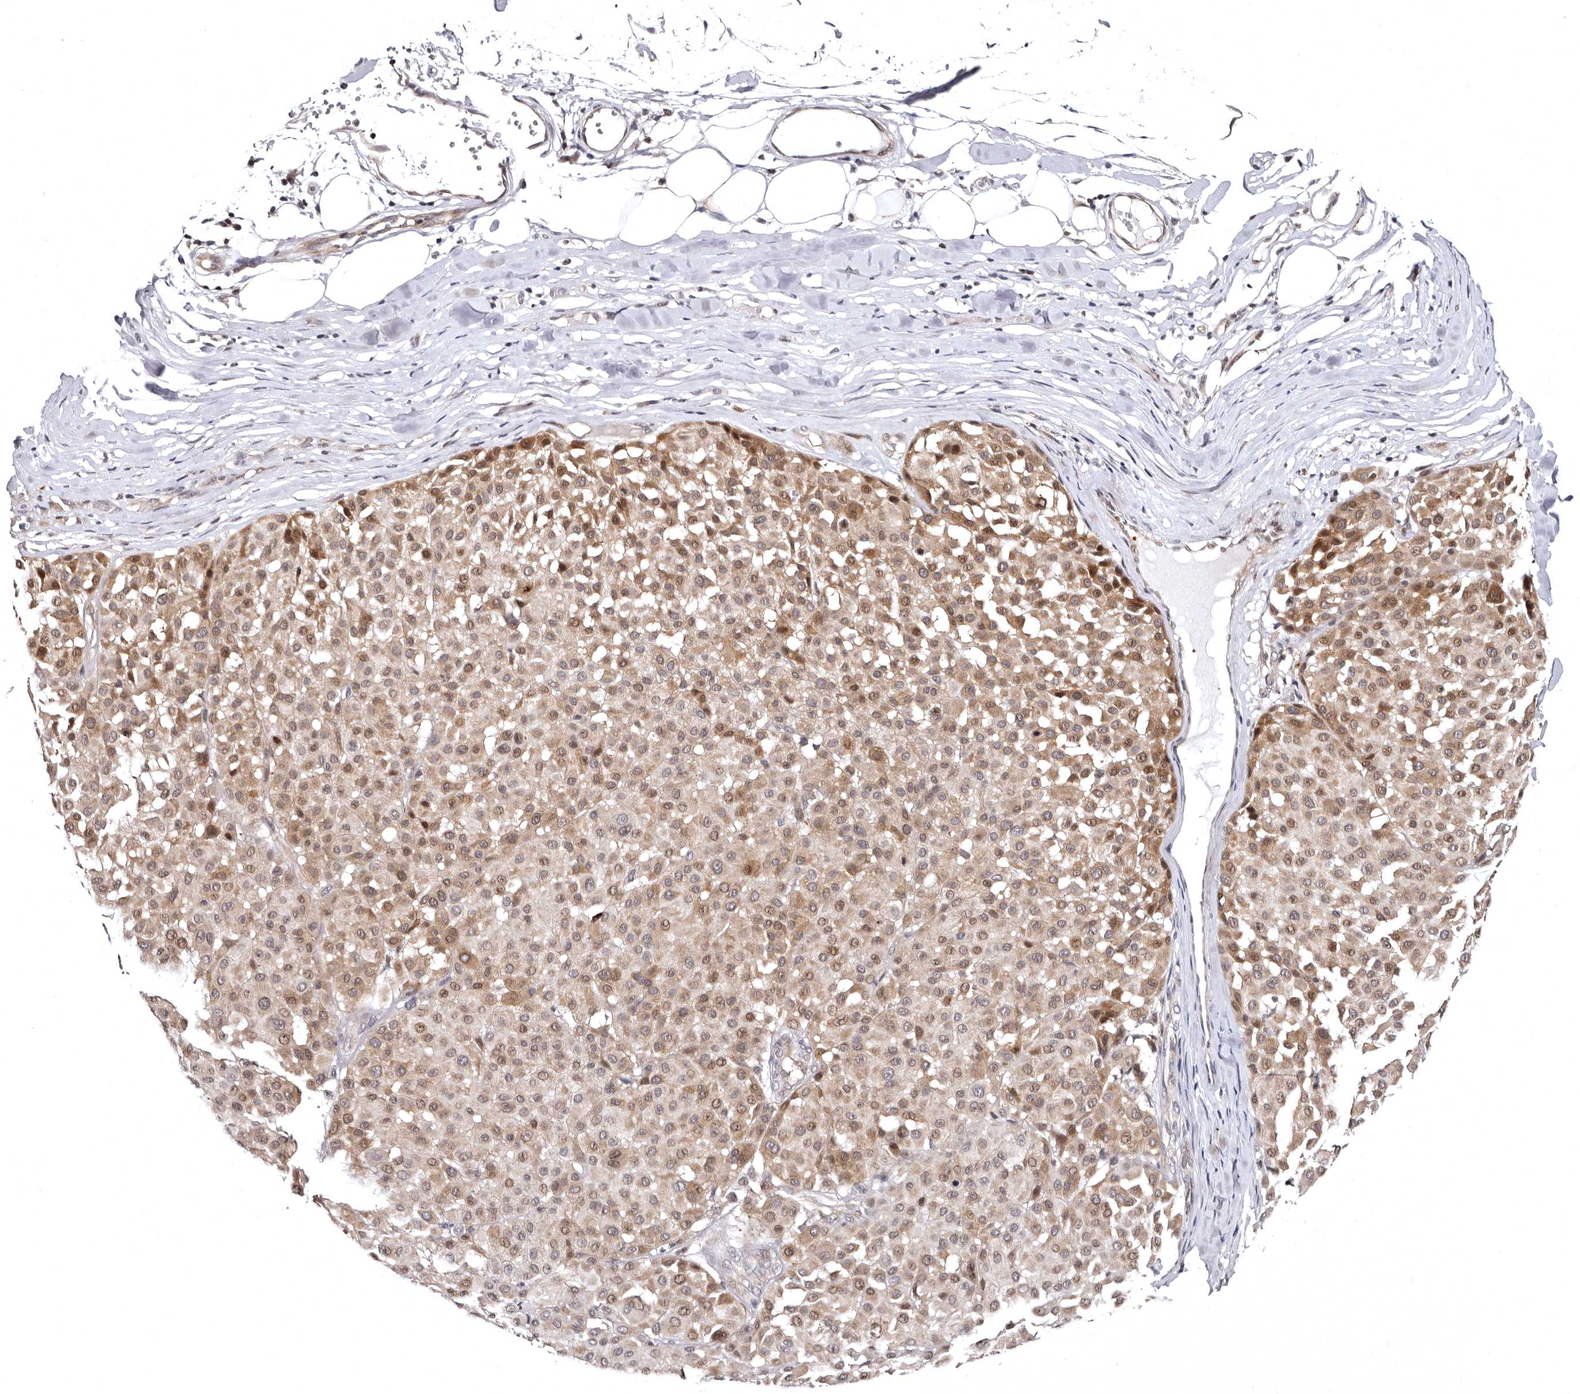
{"staining": {"intensity": "moderate", "quantity": ">75%", "location": "cytoplasmic/membranous,nuclear"}, "tissue": "melanoma", "cell_type": "Tumor cells", "image_type": "cancer", "snomed": [{"axis": "morphology", "description": "Malignant melanoma, Metastatic site"}, {"axis": "topography", "description": "Soft tissue"}], "caption": "Melanoma stained with immunohistochemistry (IHC) demonstrates moderate cytoplasmic/membranous and nuclear expression in approximately >75% of tumor cells. (brown staining indicates protein expression, while blue staining denotes nuclei).", "gene": "PHF20L1", "patient": {"sex": "male", "age": 41}}